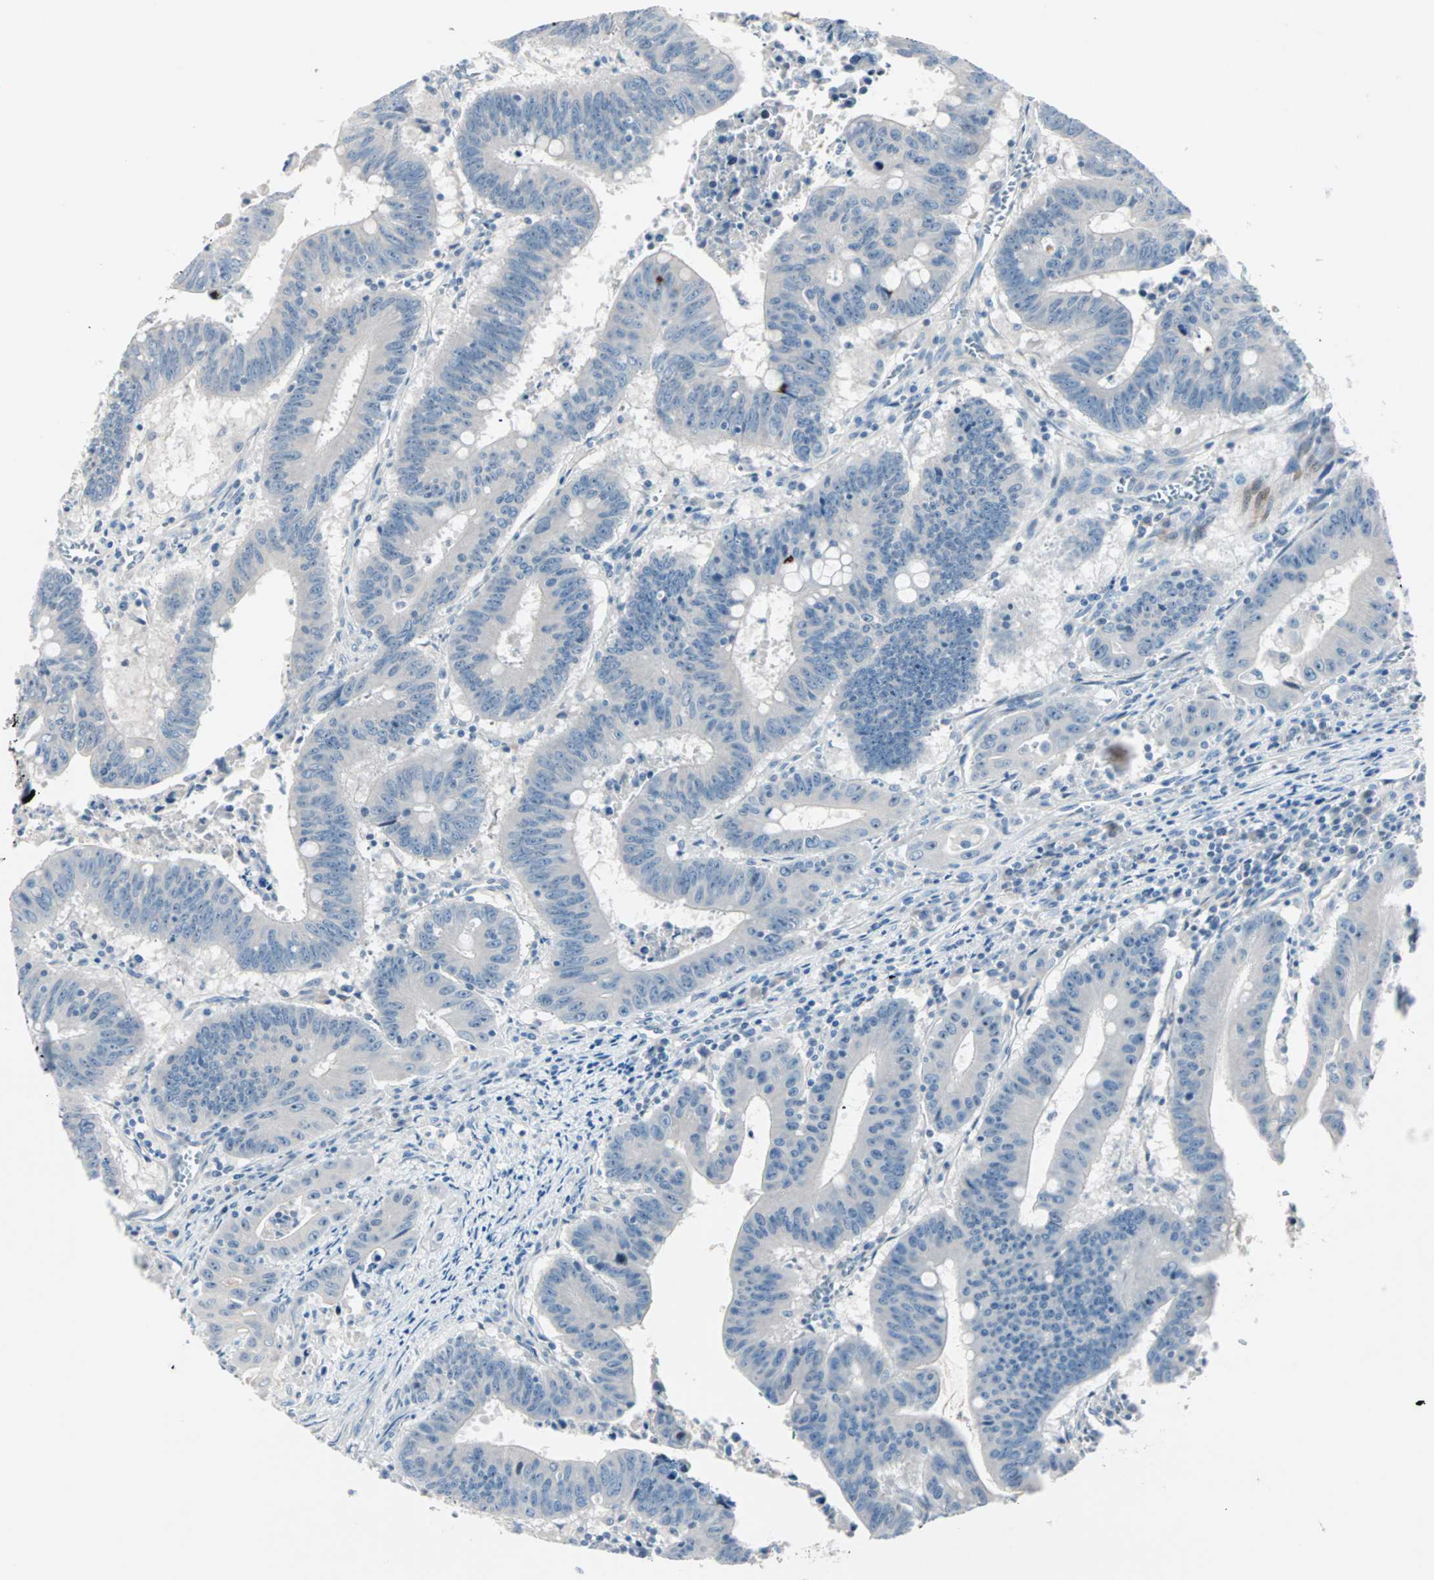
{"staining": {"intensity": "negative", "quantity": "none", "location": "none"}, "tissue": "colorectal cancer", "cell_type": "Tumor cells", "image_type": "cancer", "snomed": [{"axis": "morphology", "description": "Adenocarcinoma, NOS"}, {"axis": "topography", "description": "Colon"}], "caption": "Micrograph shows no protein positivity in tumor cells of colorectal cancer (adenocarcinoma) tissue. (DAB (3,3'-diaminobenzidine) immunohistochemistry with hematoxylin counter stain).", "gene": "NEFH", "patient": {"sex": "male", "age": 45}}